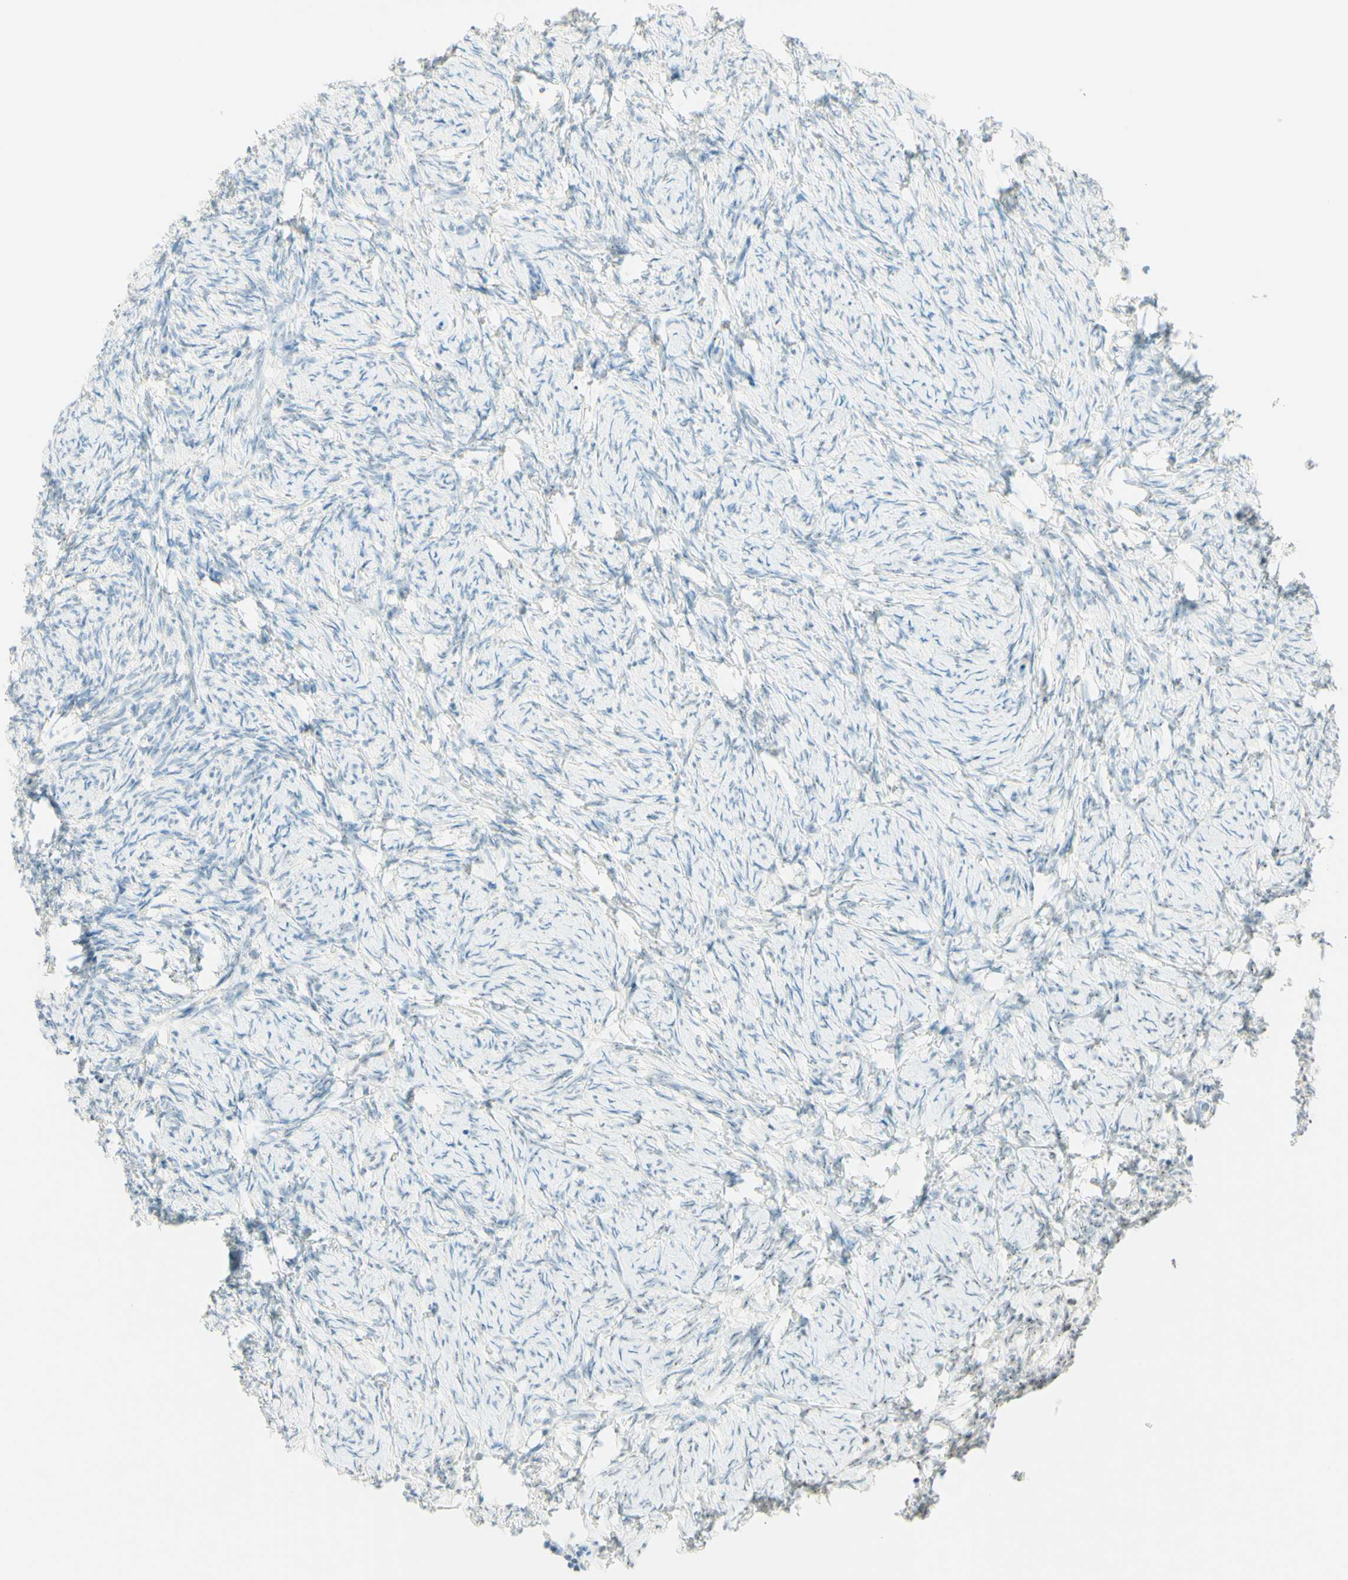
{"staining": {"intensity": "negative", "quantity": "none", "location": "none"}, "tissue": "ovary", "cell_type": "Ovarian stroma cells", "image_type": "normal", "snomed": [{"axis": "morphology", "description": "Normal tissue, NOS"}, {"axis": "topography", "description": "Ovary"}], "caption": "The photomicrograph displays no significant expression in ovarian stroma cells of ovary.", "gene": "FMR1NB", "patient": {"sex": "female", "age": 60}}